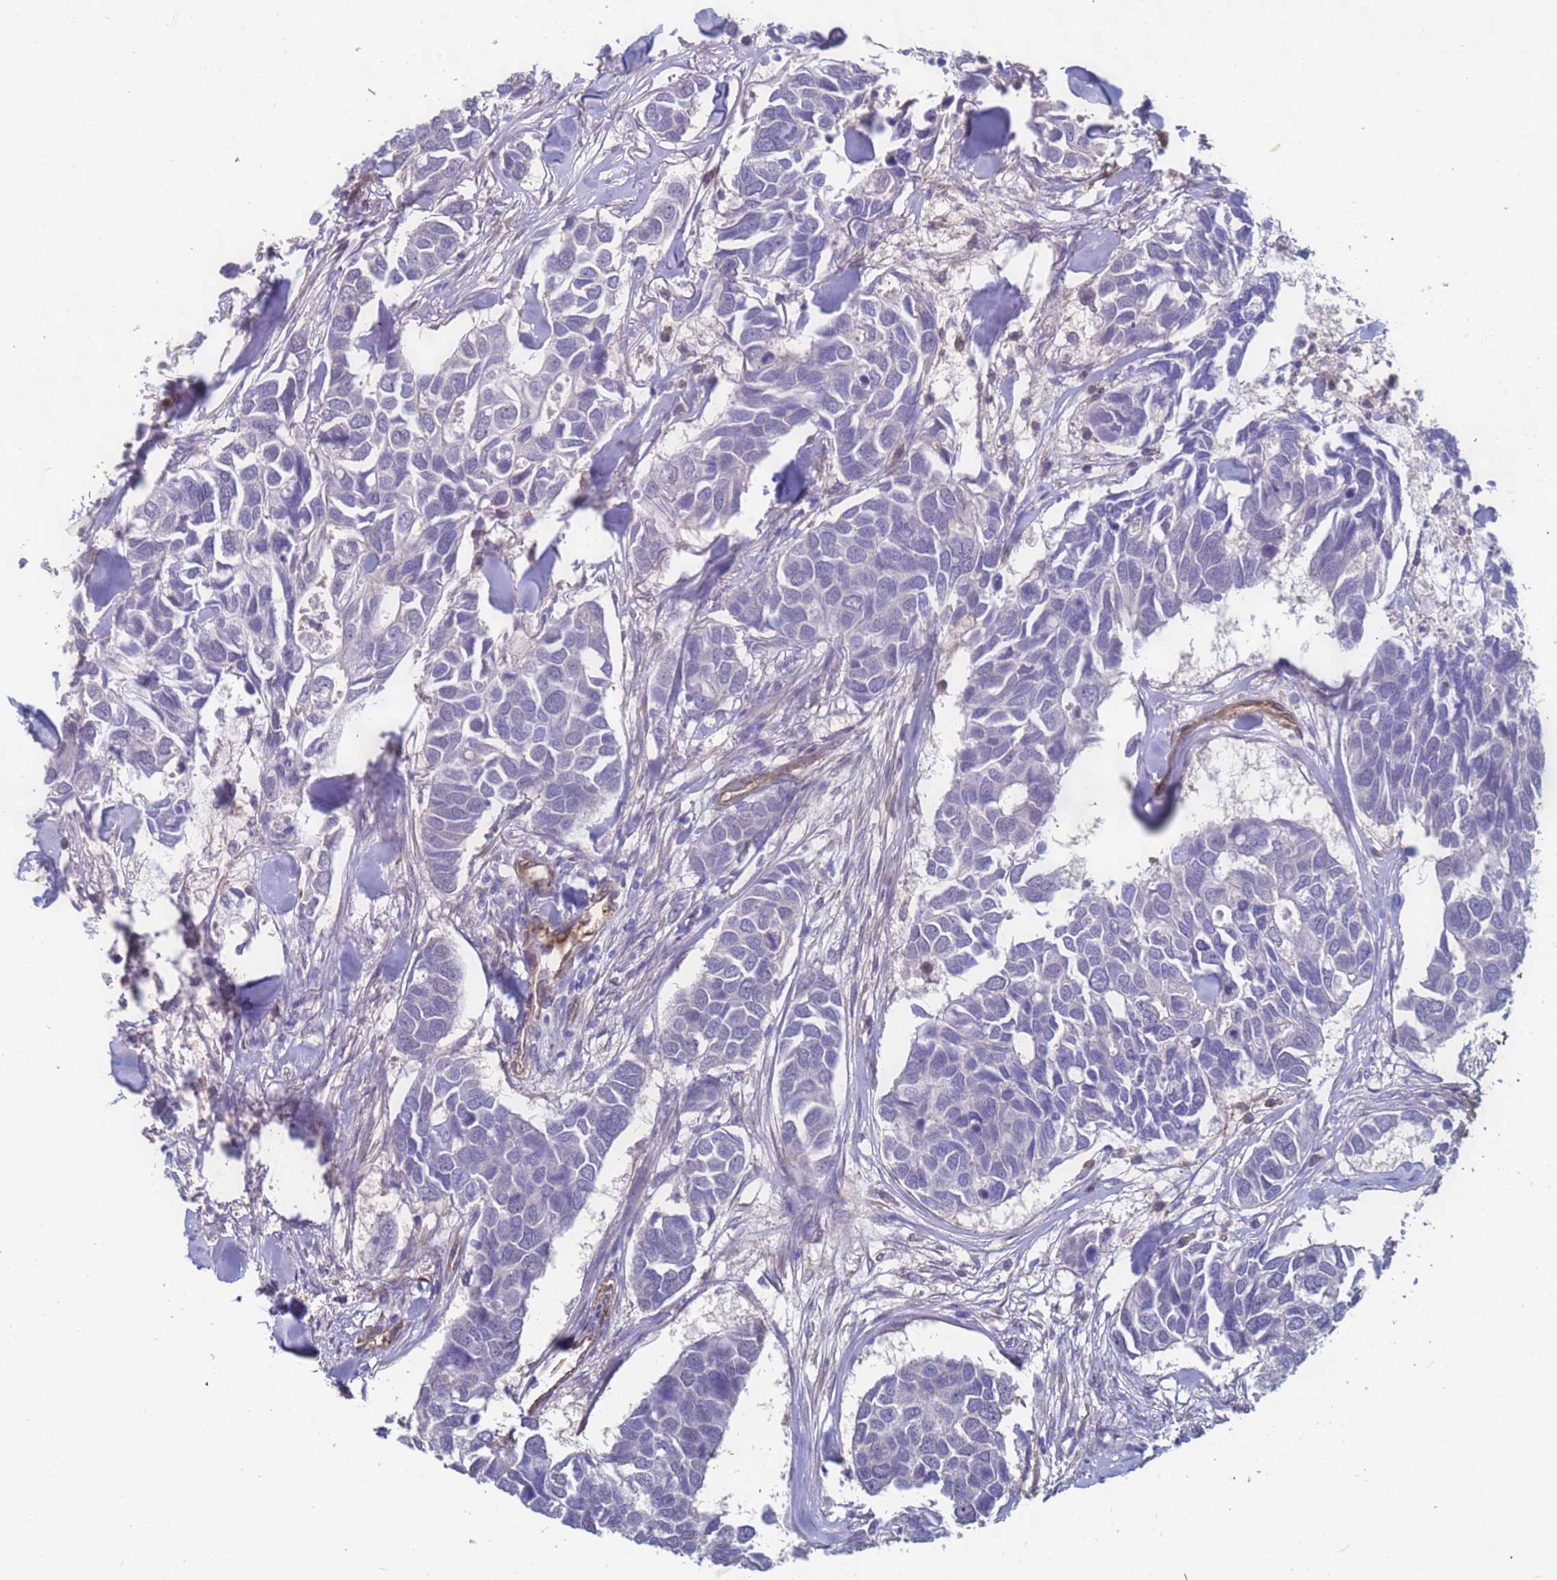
{"staining": {"intensity": "negative", "quantity": "none", "location": "none"}, "tissue": "breast cancer", "cell_type": "Tumor cells", "image_type": "cancer", "snomed": [{"axis": "morphology", "description": "Duct carcinoma"}, {"axis": "topography", "description": "Breast"}], "caption": "Tumor cells are negative for protein expression in human infiltrating ductal carcinoma (breast).", "gene": "EHD2", "patient": {"sex": "female", "age": 83}}